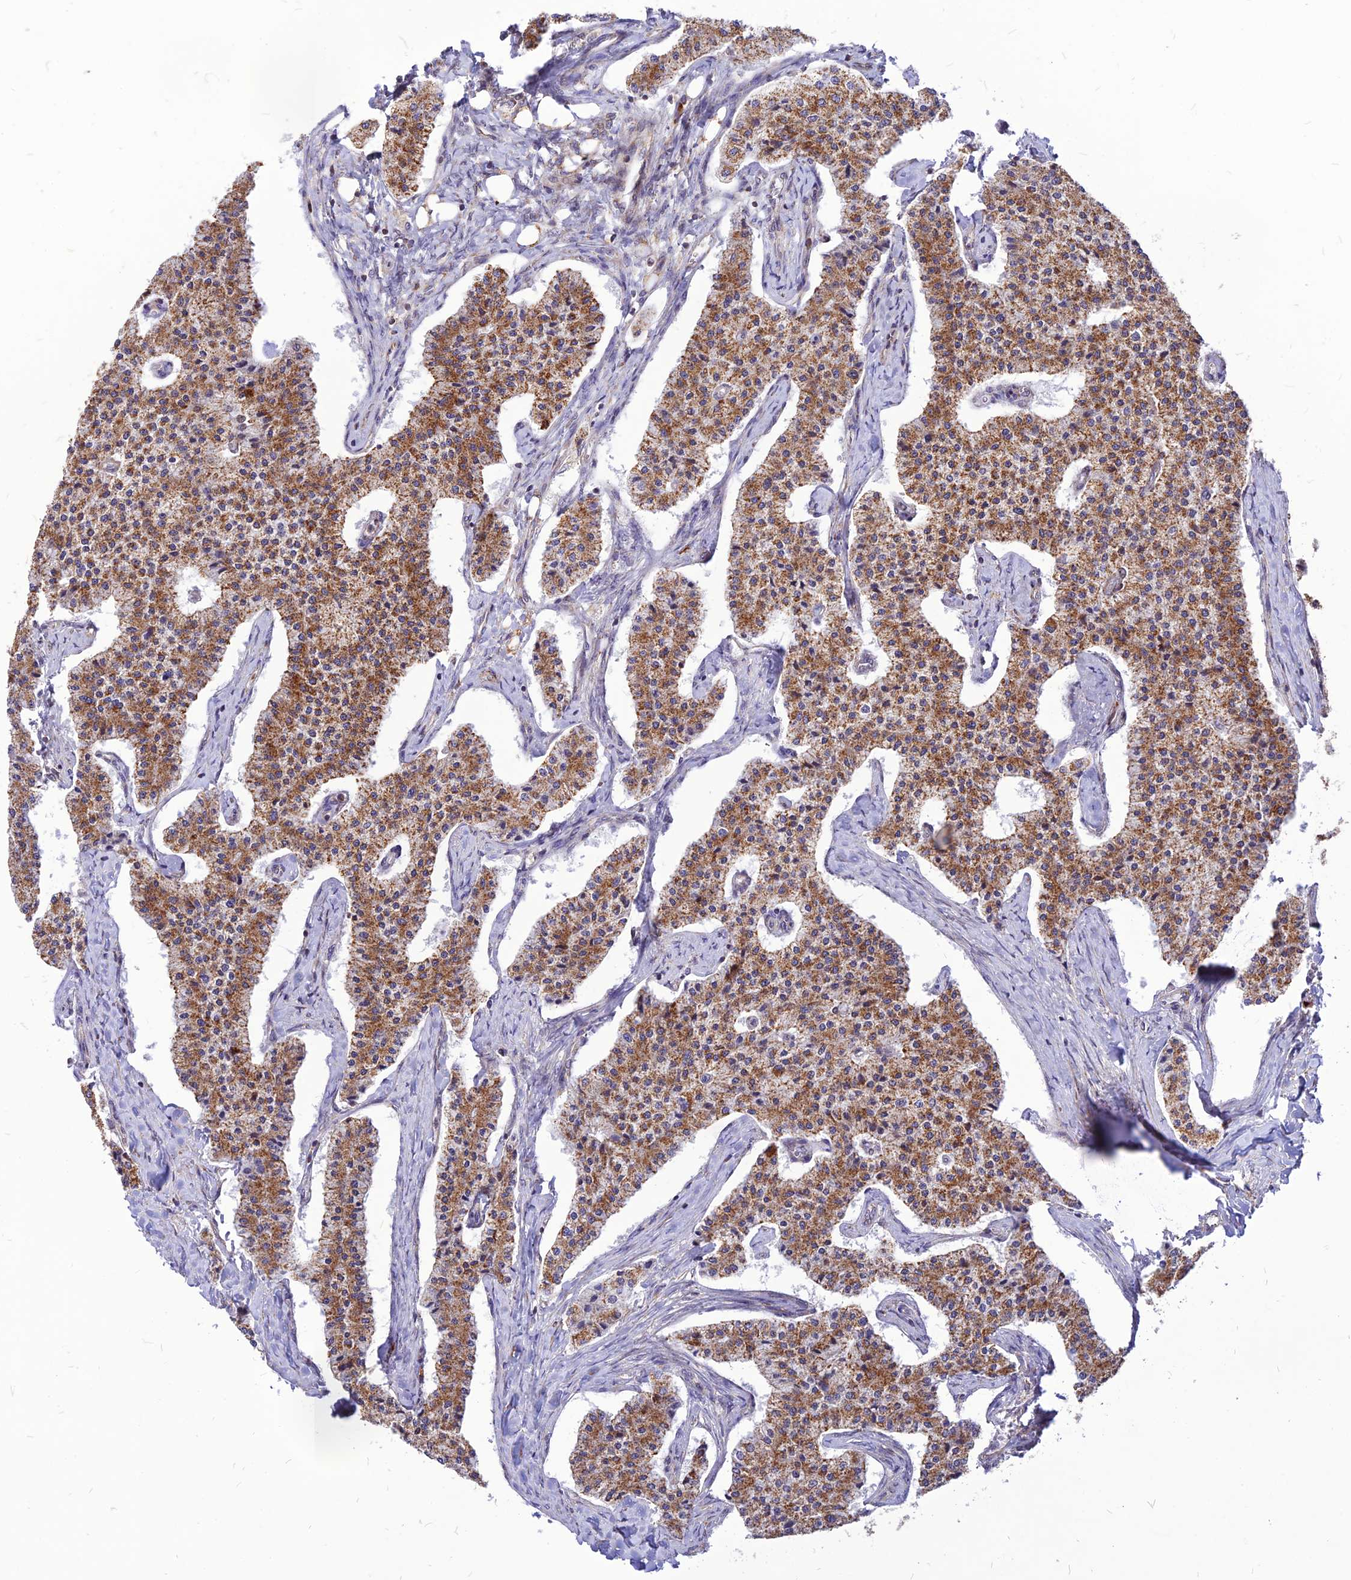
{"staining": {"intensity": "moderate", "quantity": ">75%", "location": "cytoplasmic/membranous"}, "tissue": "carcinoid", "cell_type": "Tumor cells", "image_type": "cancer", "snomed": [{"axis": "morphology", "description": "Carcinoid, malignant, NOS"}, {"axis": "topography", "description": "Colon"}], "caption": "An image showing moderate cytoplasmic/membranous positivity in about >75% of tumor cells in carcinoid, as visualized by brown immunohistochemical staining.", "gene": "ECI1", "patient": {"sex": "female", "age": 52}}